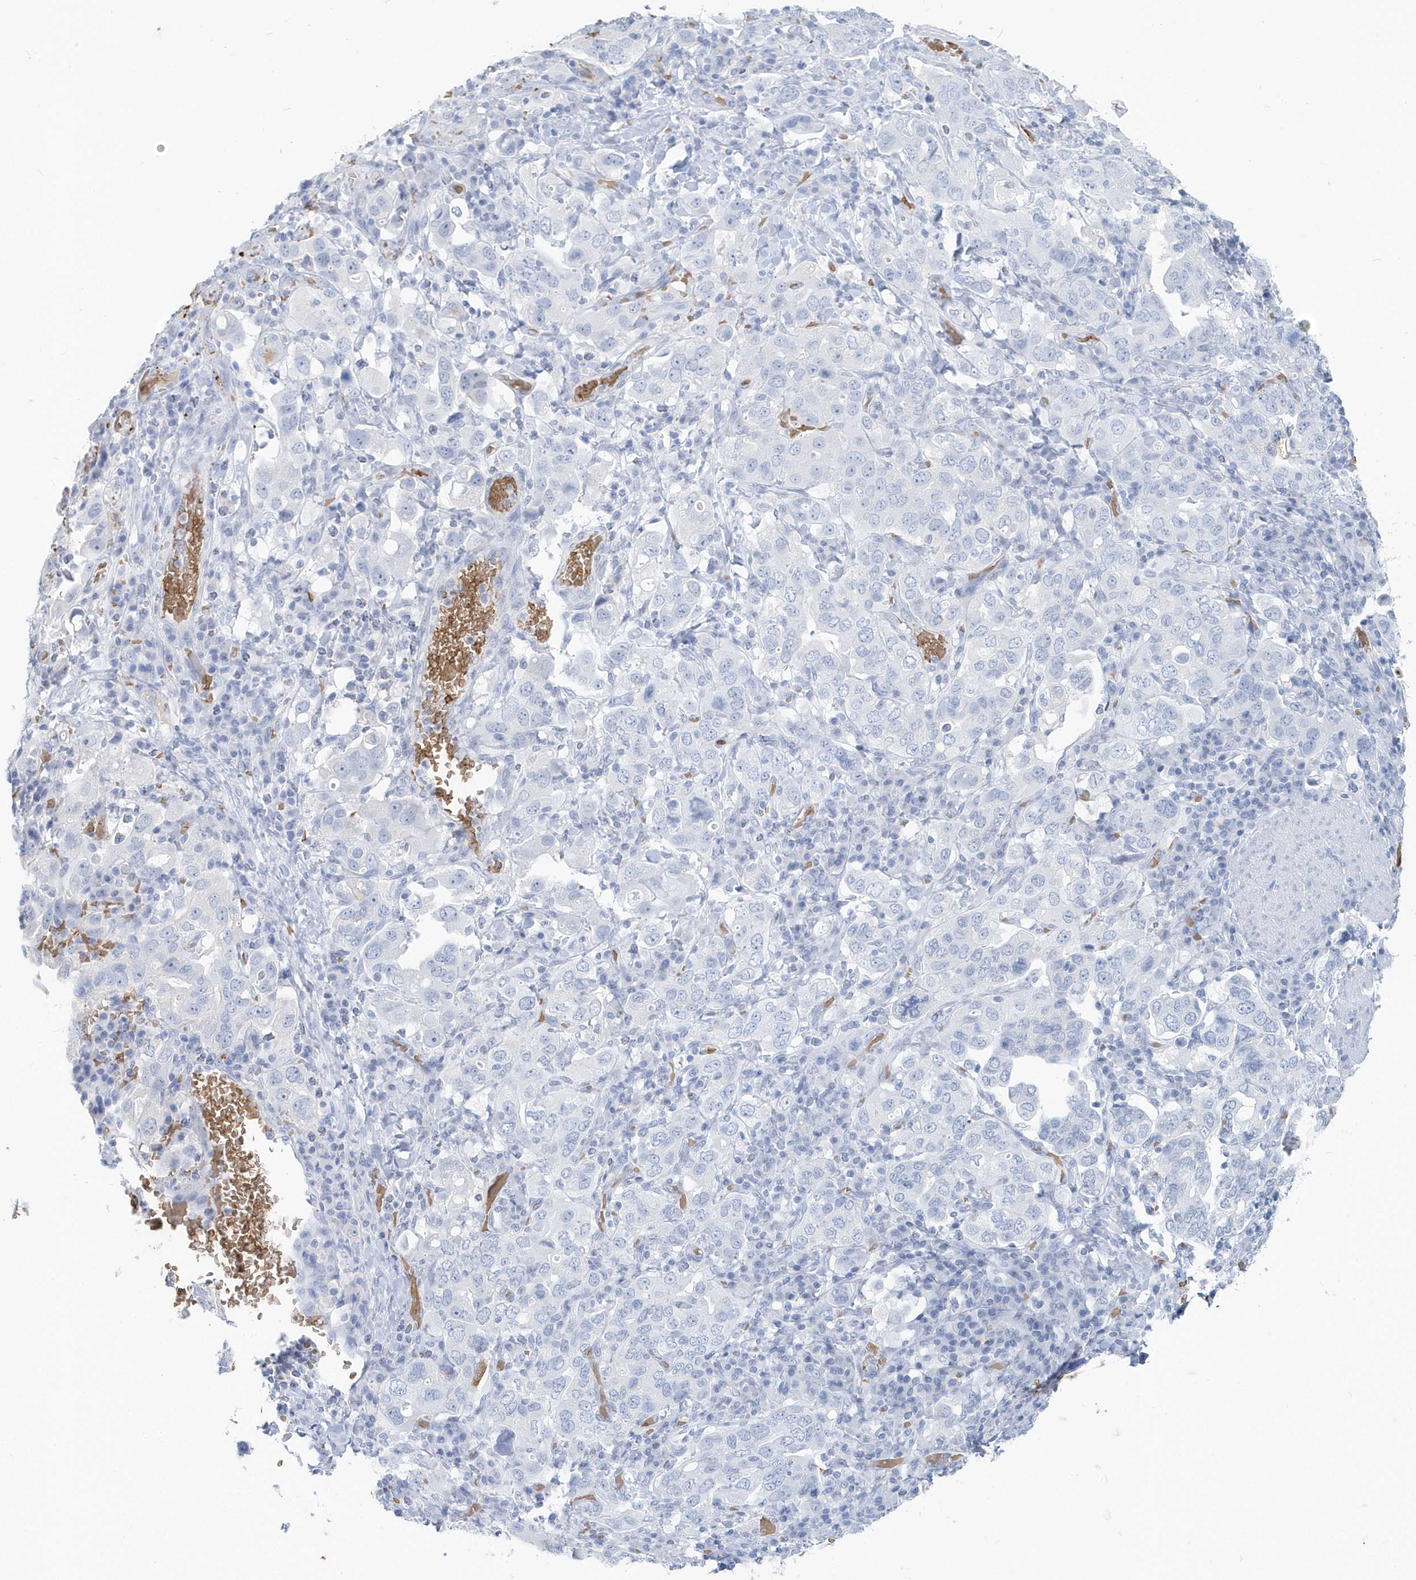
{"staining": {"intensity": "negative", "quantity": "none", "location": "none"}, "tissue": "stomach cancer", "cell_type": "Tumor cells", "image_type": "cancer", "snomed": [{"axis": "morphology", "description": "Adenocarcinoma, NOS"}, {"axis": "topography", "description": "Stomach, upper"}], "caption": "Immunohistochemical staining of human adenocarcinoma (stomach) demonstrates no significant expression in tumor cells. (Immunohistochemistry, brightfield microscopy, high magnification).", "gene": "HBA2", "patient": {"sex": "male", "age": 62}}